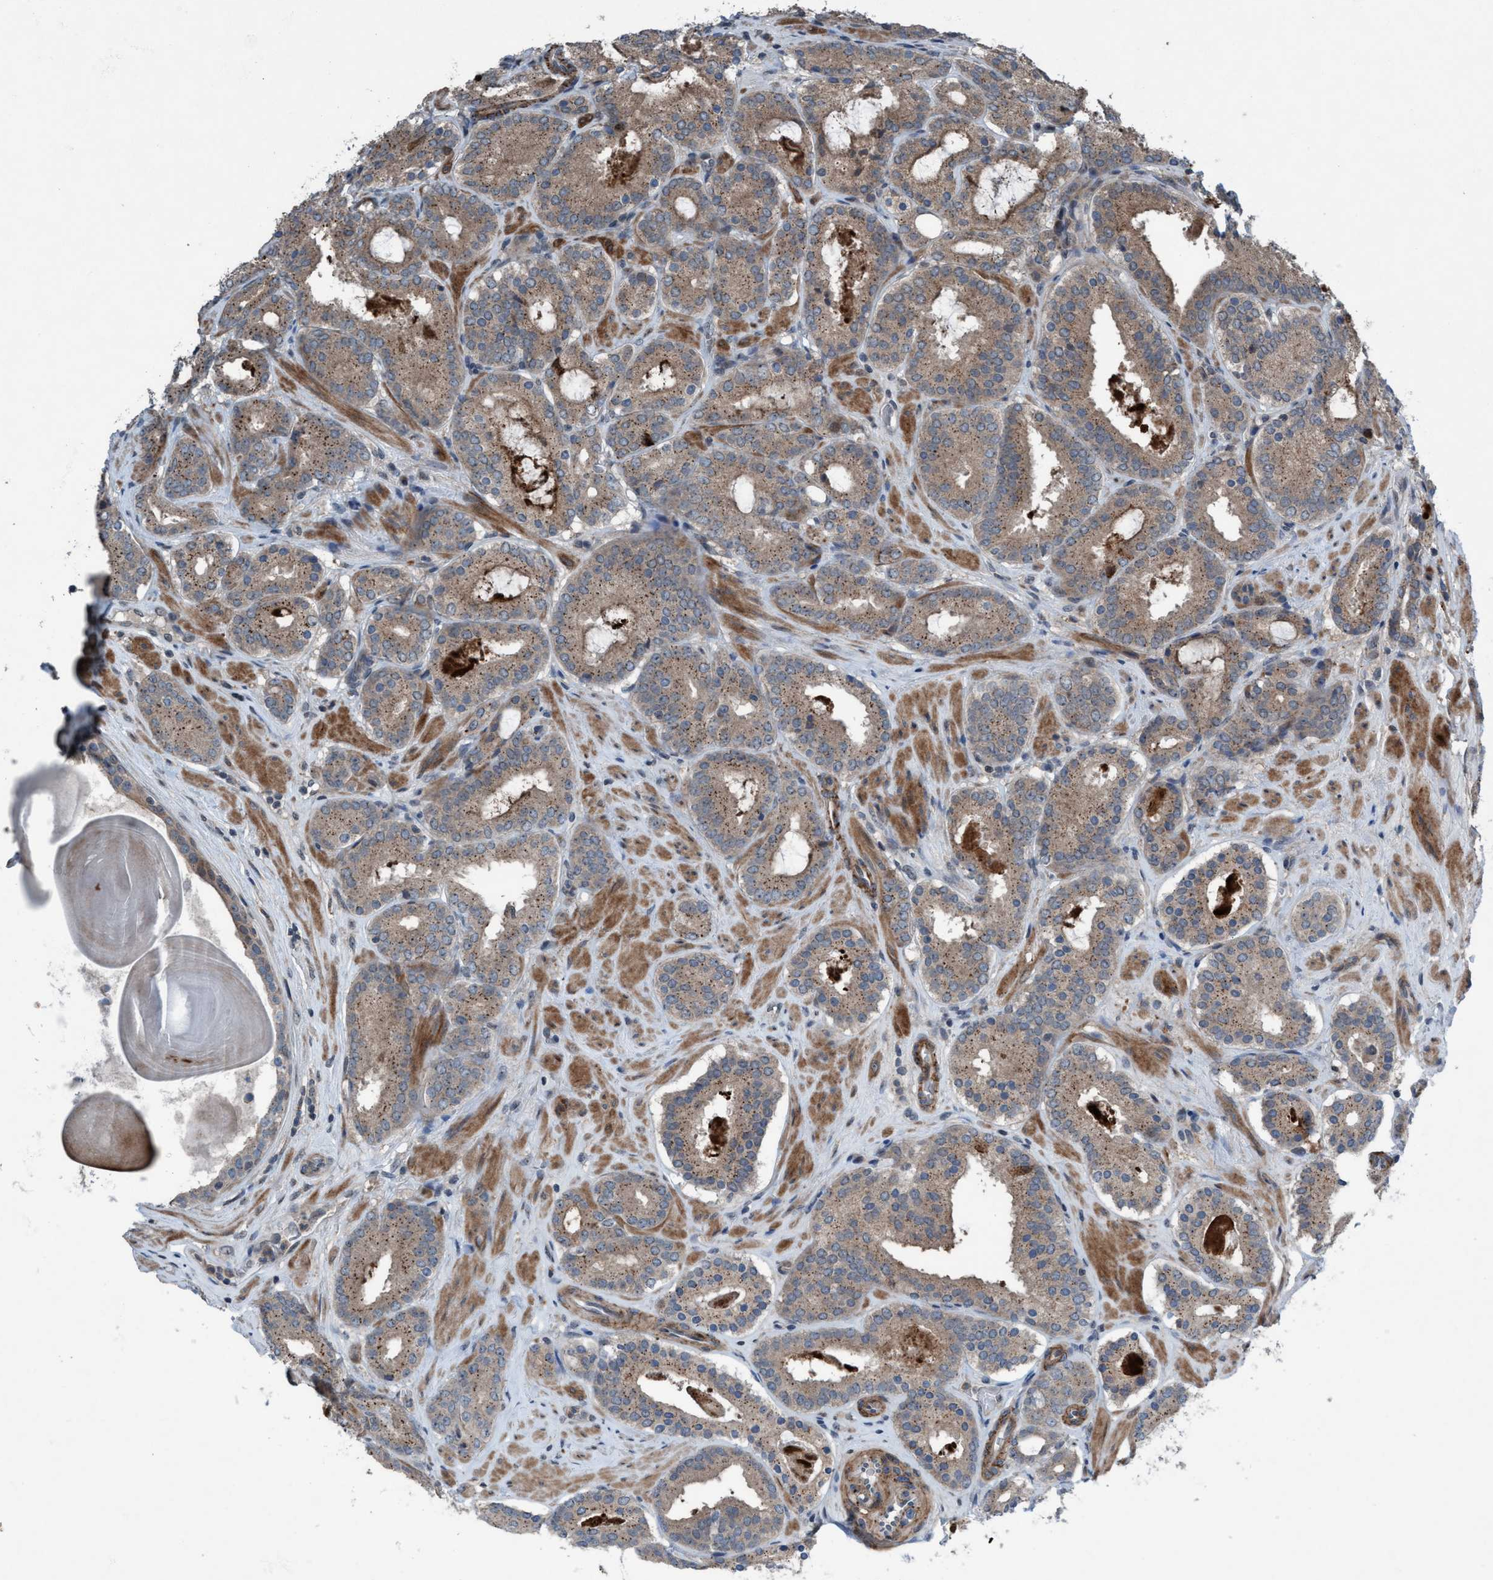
{"staining": {"intensity": "weak", "quantity": ">75%", "location": "cytoplasmic/membranous"}, "tissue": "prostate cancer", "cell_type": "Tumor cells", "image_type": "cancer", "snomed": [{"axis": "morphology", "description": "Adenocarcinoma, Low grade"}, {"axis": "topography", "description": "Prostate"}], "caption": "Human prostate adenocarcinoma (low-grade) stained for a protein (brown) exhibits weak cytoplasmic/membranous positive positivity in approximately >75% of tumor cells.", "gene": "NISCH", "patient": {"sex": "male", "age": 69}}